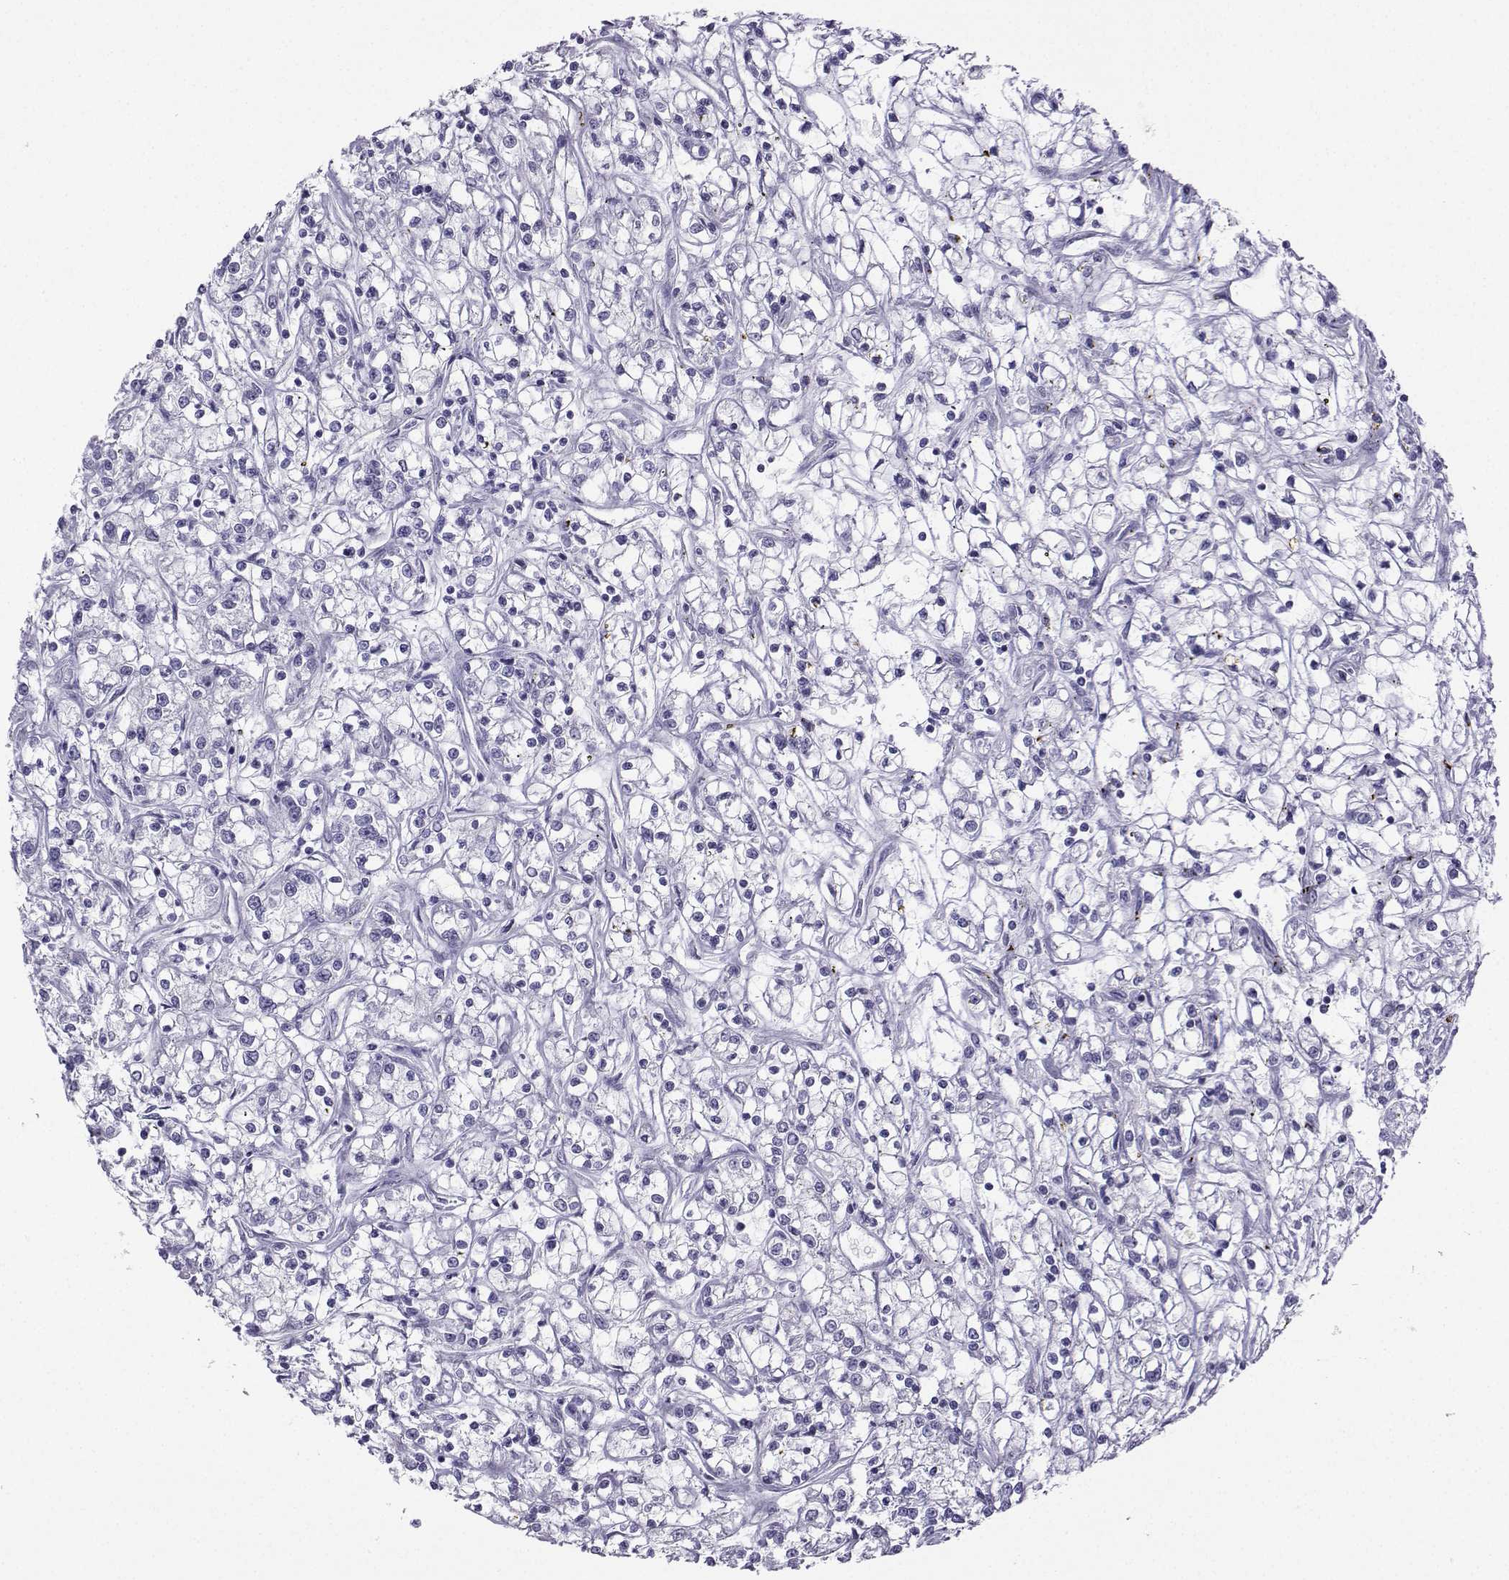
{"staining": {"intensity": "negative", "quantity": "none", "location": "none"}, "tissue": "renal cancer", "cell_type": "Tumor cells", "image_type": "cancer", "snomed": [{"axis": "morphology", "description": "Adenocarcinoma, NOS"}, {"axis": "topography", "description": "Kidney"}], "caption": "The immunohistochemistry histopathology image has no significant staining in tumor cells of renal cancer tissue. The staining was performed using DAB (3,3'-diaminobenzidine) to visualize the protein expression in brown, while the nuclei were stained in blue with hematoxylin (Magnification: 20x).", "gene": "KIF17", "patient": {"sex": "female", "age": 59}}